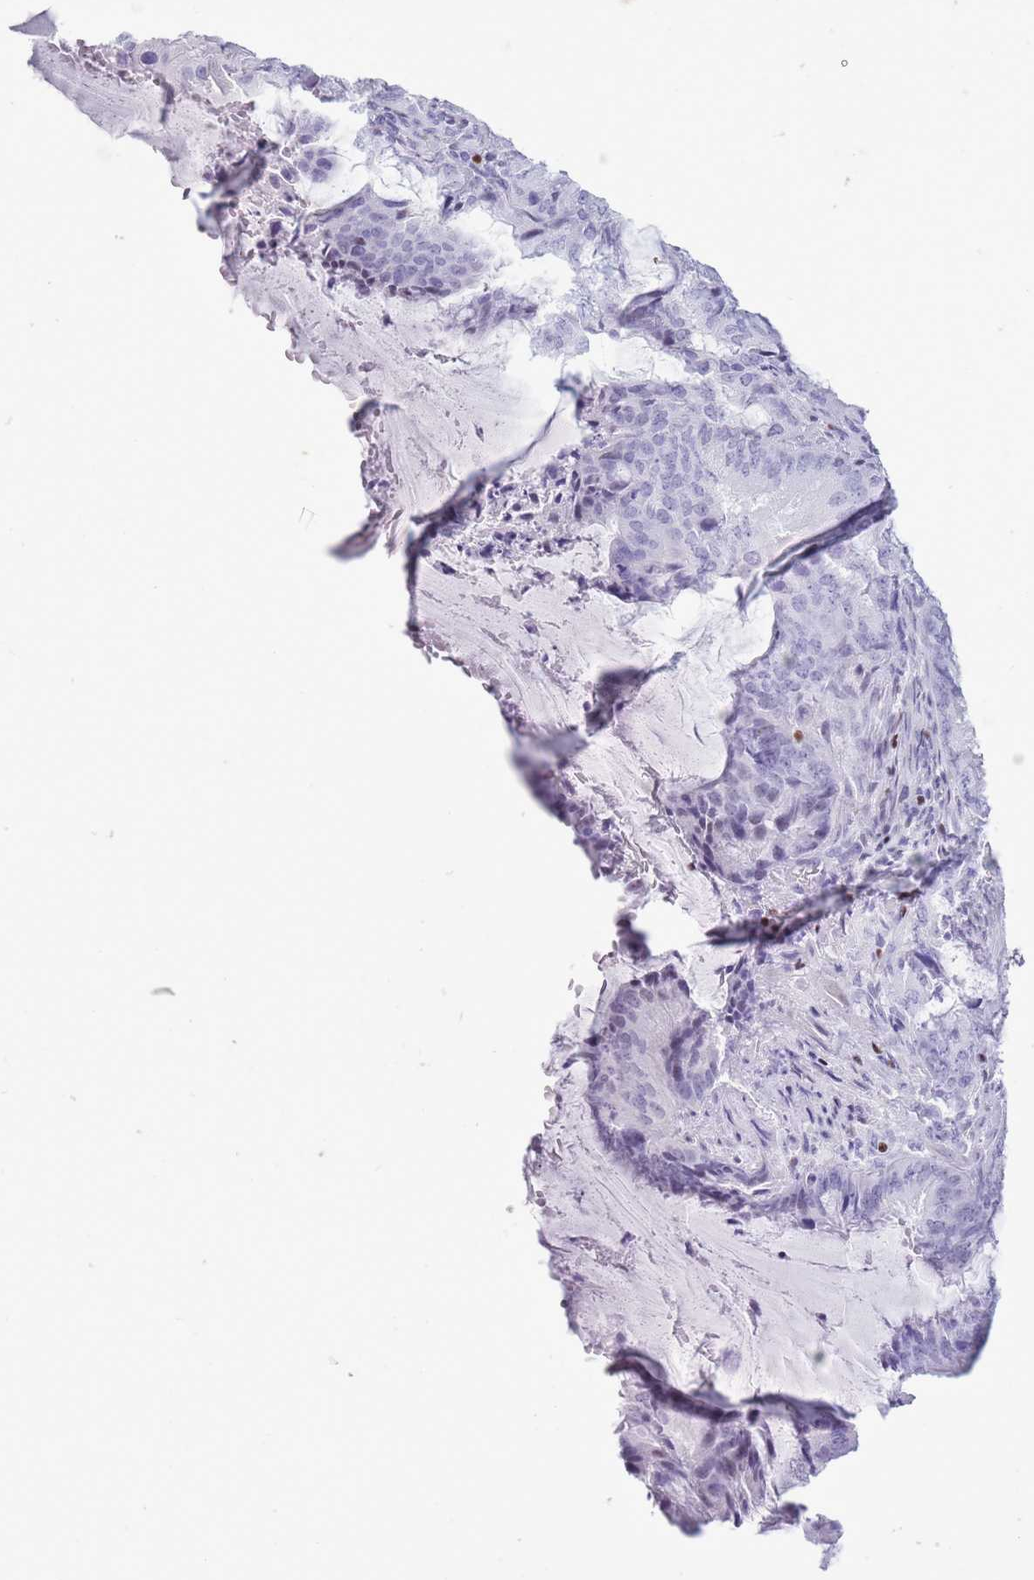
{"staining": {"intensity": "negative", "quantity": "none", "location": "none"}, "tissue": "endometrial cancer", "cell_type": "Tumor cells", "image_type": "cancer", "snomed": [{"axis": "morphology", "description": "Adenocarcinoma, NOS"}, {"axis": "topography", "description": "Endometrium"}], "caption": "High magnification brightfield microscopy of endometrial cancer stained with DAB (brown) and counterstained with hematoxylin (blue): tumor cells show no significant expression.", "gene": "BCL11B", "patient": {"sex": "female", "age": 51}}